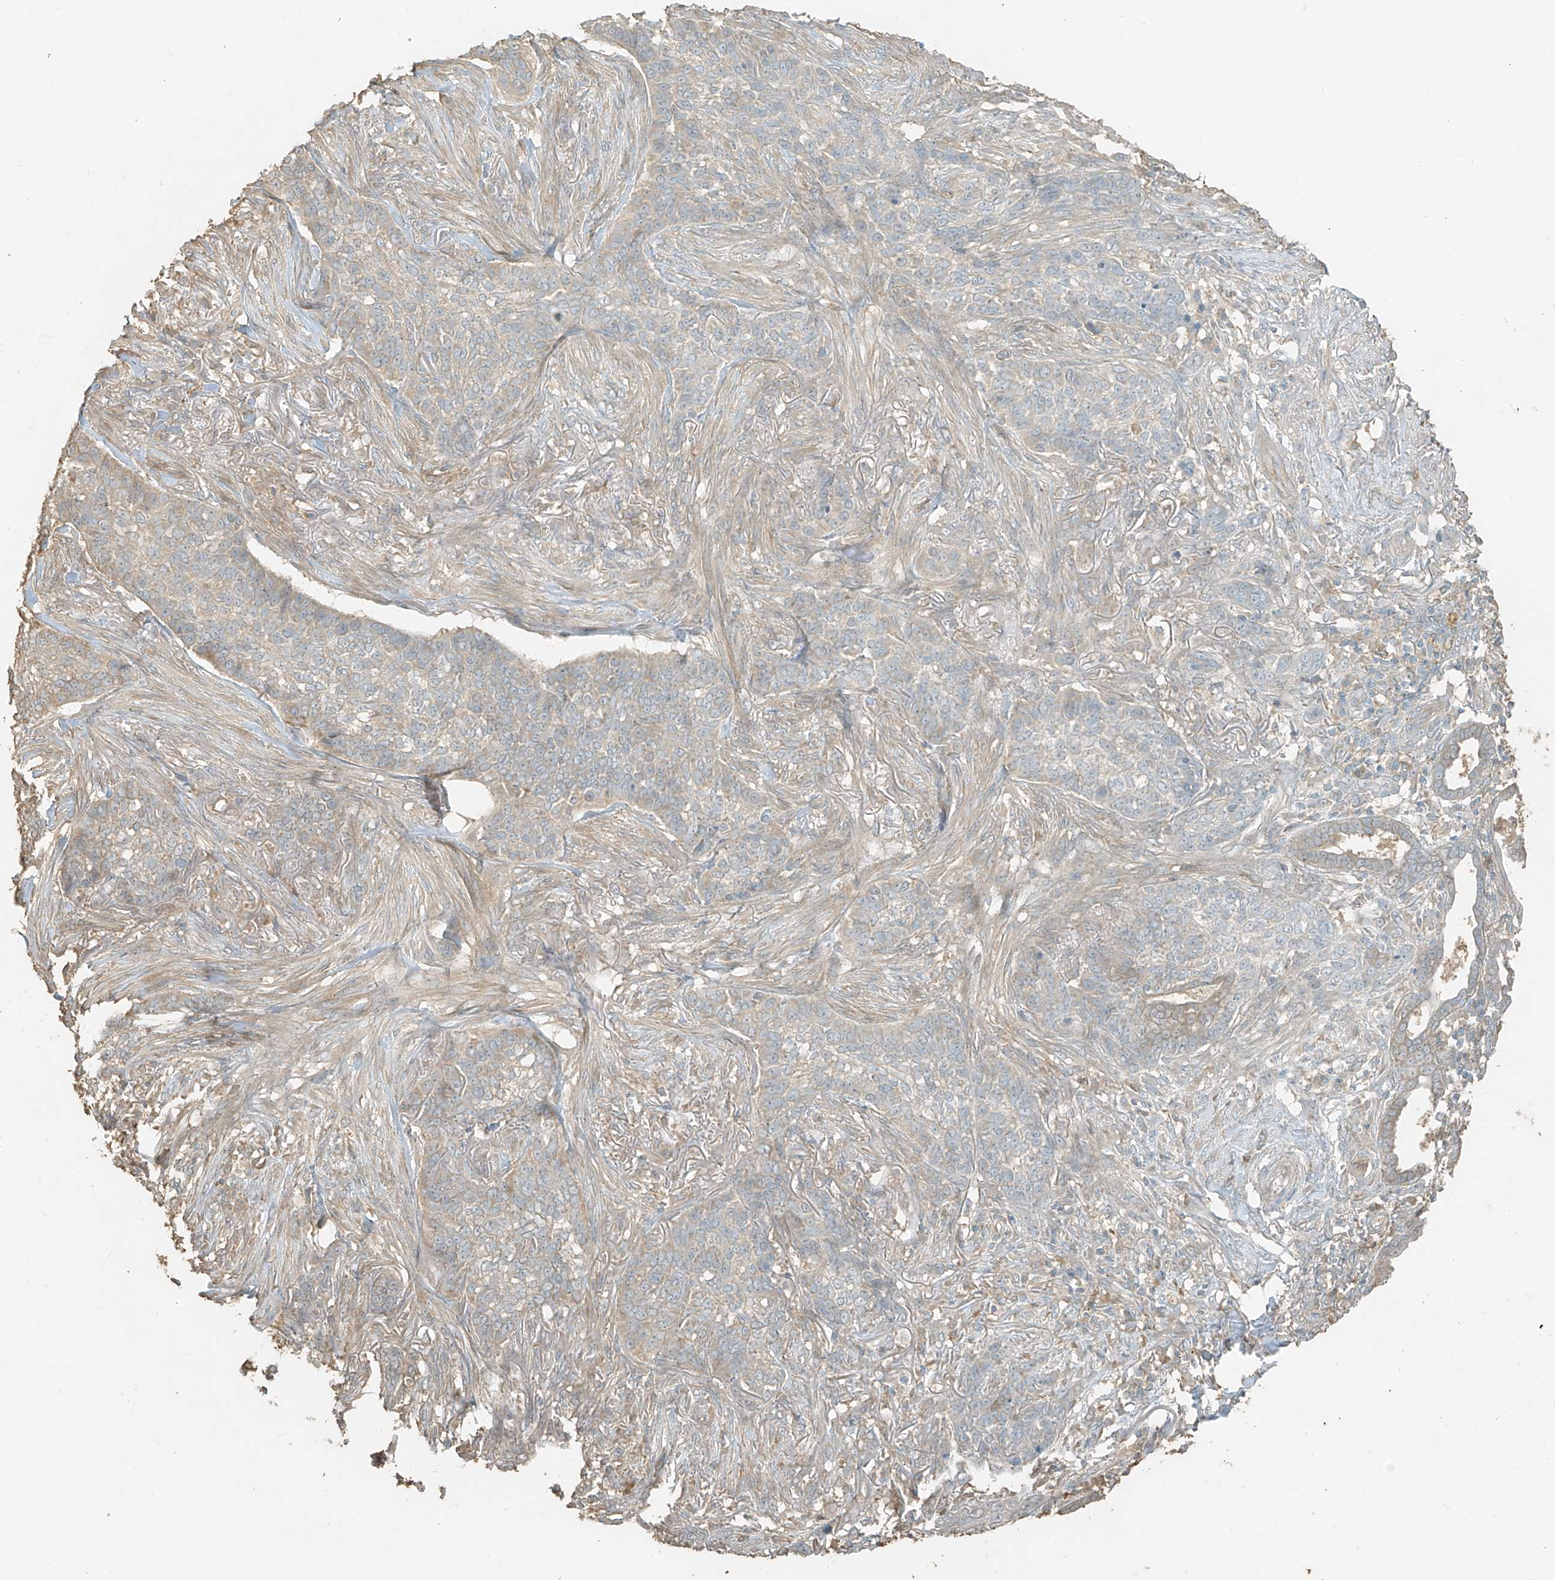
{"staining": {"intensity": "weak", "quantity": "<25%", "location": "cytoplasmic/membranous"}, "tissue": "skin cancer", "cell_type": "Tumor cells", "image_type": "cancer", "snomed": [{"axis": "morphology", "description": "Basal cell carcinoma"}, {"axis": "topography", "description": "Skin"}], "caption": "Skin basal cell carcinoma stained for a protein using immunohistochemistry reveals no staining tumor cells.", "gene": "RFTN2", "patient": {"sex": "male", "age": 85}}